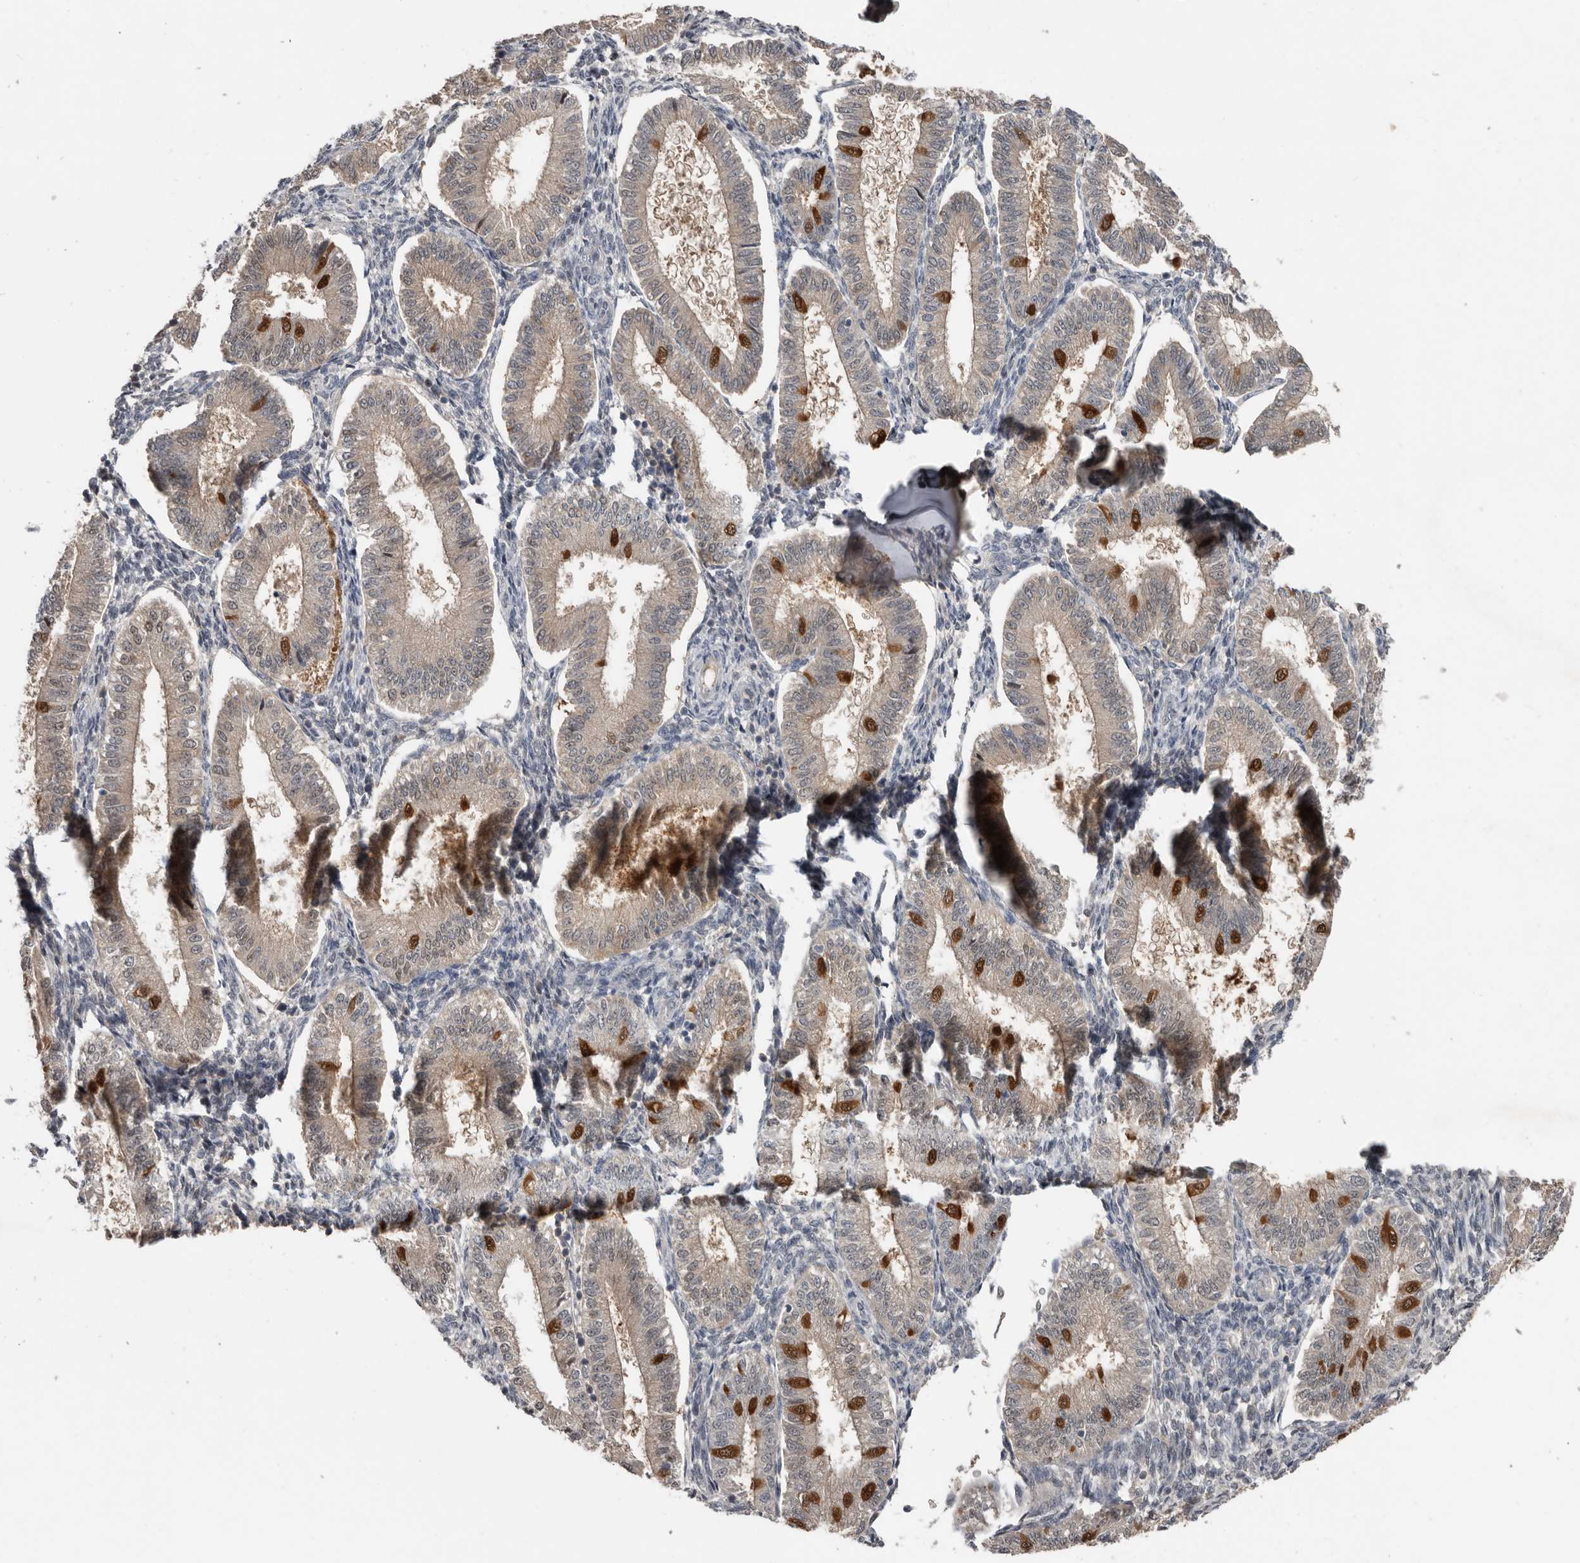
{"staining": {"intensity": "negative", "quantity": "none", "location": "none"}, "tissue": "endometrium", "cell_type": "Cells in endometrial stroma", "image_type": "normal", "snomed": [{"axis": "morphology", "description": "Normal tissue, NOS"}, {"axis": "topography", "description": "Endometrium"}], "caption": "A micrograph of human endometrium is negative for staining in cells in endometrial stroma. (Stains: DAB immunohistochemistry with hematoxylin counter stain, Microscopy: brightfield microscopy at high magnification).", "gene": "RBKS", "patient": {"sex": "female", "age": 39}}